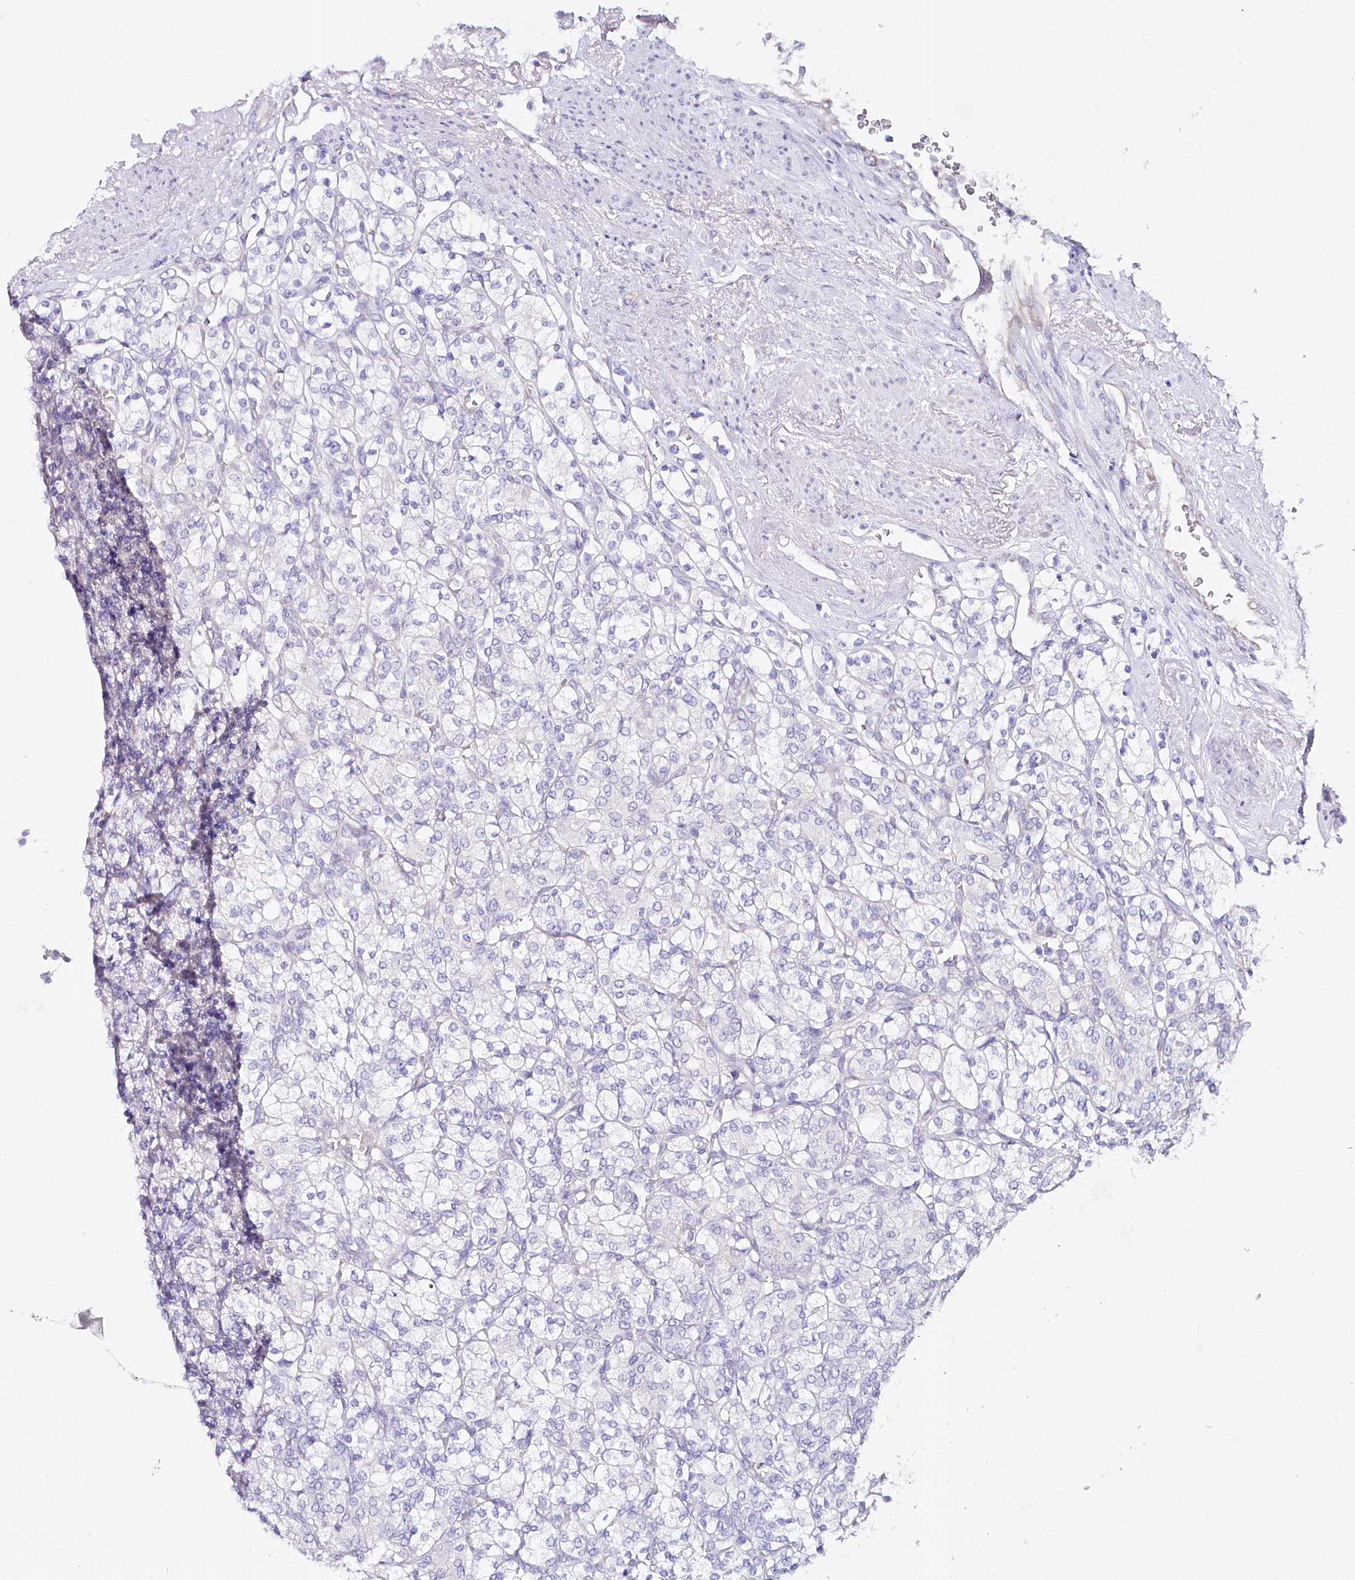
{"staining": {"intensity": "negative", "quantity": "none", "location": "none"}, "tissue": "renal cancer", "cell_type": "Tumor cells", "image_type": "cancer", "snomed": [{"axis": "morphology", "description": "Adenocarcinoma, NOS"}, {"axis": "topography", "description": "Kidney"}], "caption": "High magnification brightfield microscopy of renal cancer stained with DAB (brown) and counterstained with hematoxylin (blue): tumor cells show no significant expression.", "gene": "CSN3", "patient": {"sex": "male", "age": 77}}